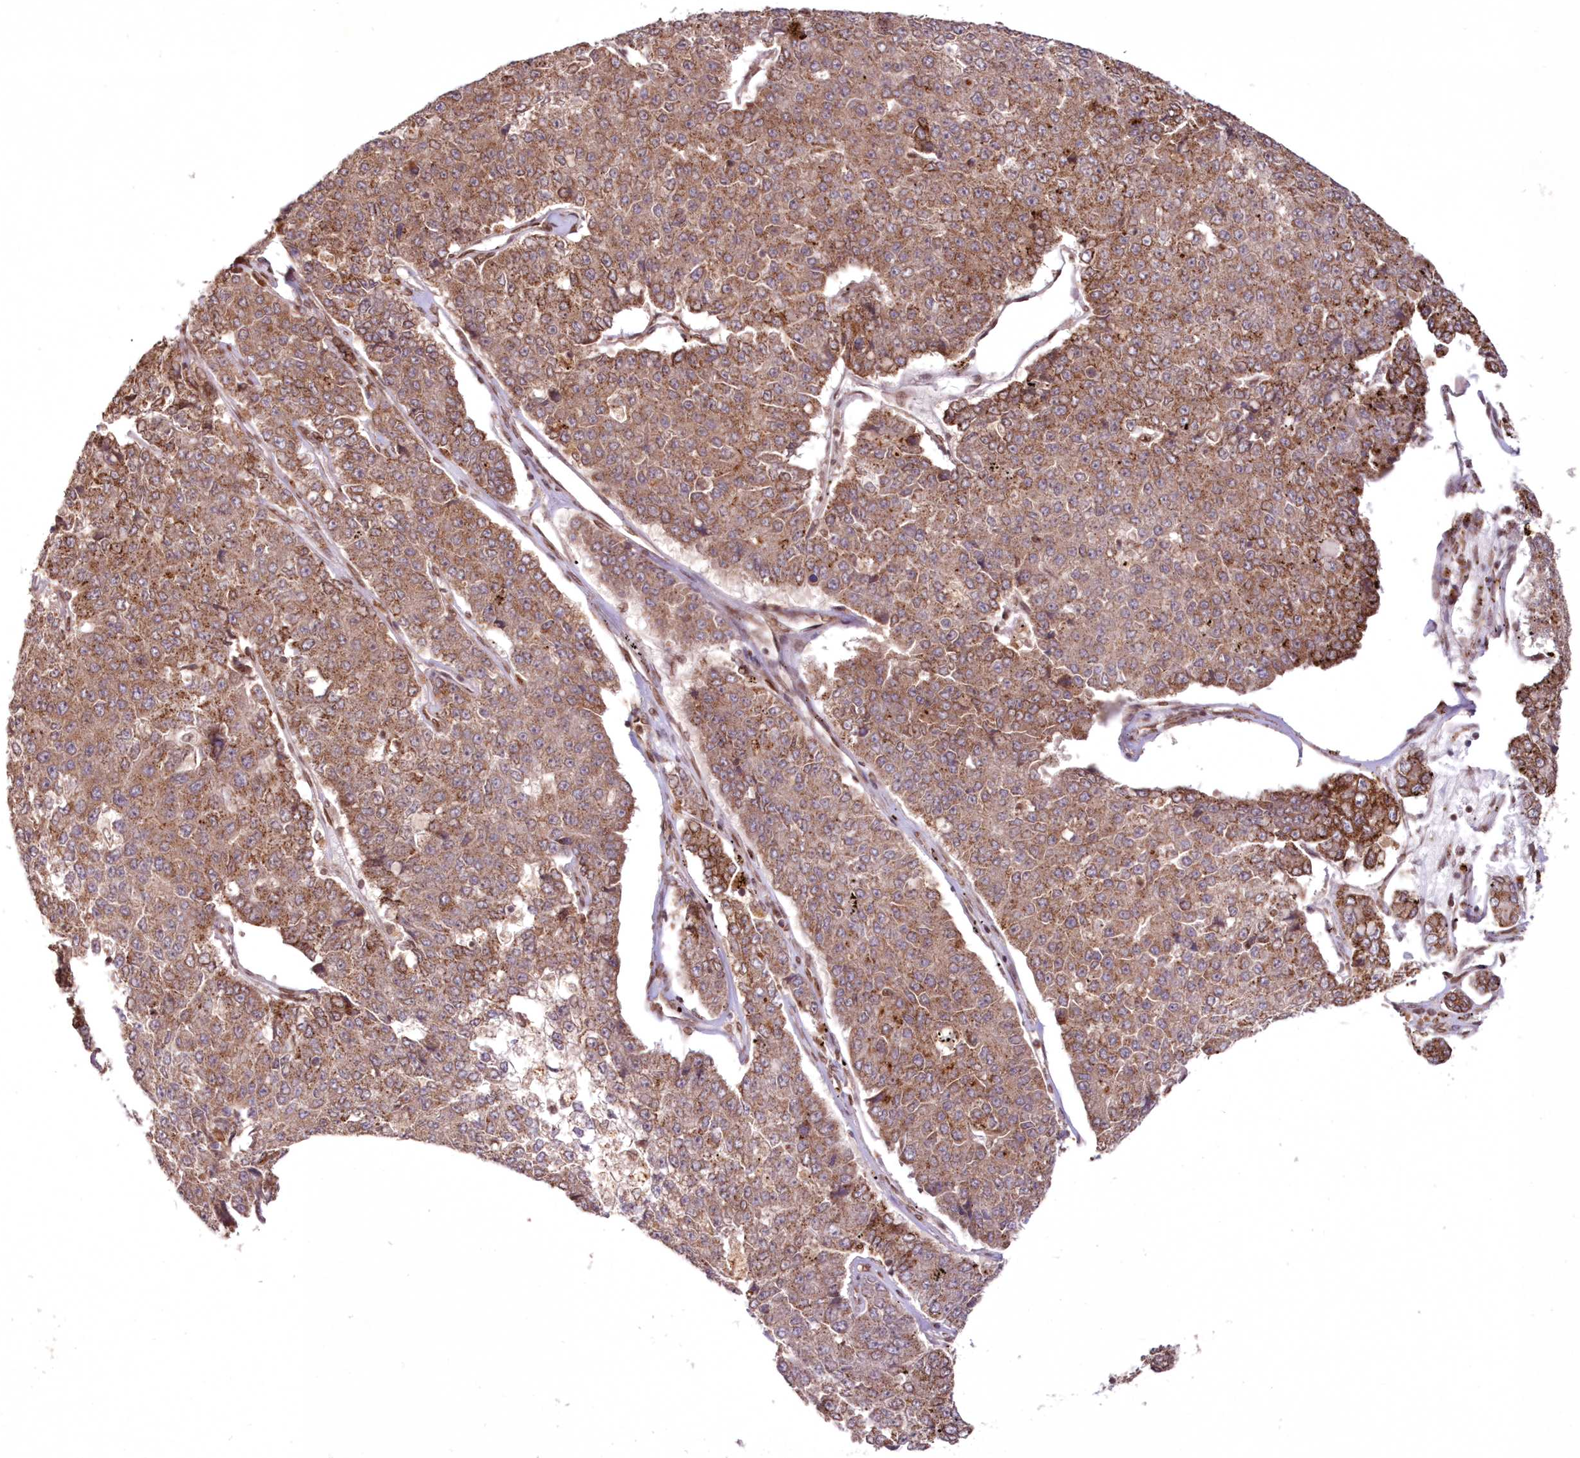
{"staining": {"intensity": "moderate", "quantity": ">75%", "location": "cytoplasmic/membranous"}, "tissue": "pancreatic cancer", "cell_type": "Tumor cells", "image_type": "cancer", "snomed": [{"axis": "morphology", "description": "Adenocarcinoma, NOS"}, {"axis": "topography", "description": "Pancreas"}], "caption": "Protein expression analysis of human adenocarcinoma (pancreatic) reveals moderate cytoplasmic/membranous positivity in approximately >75% of tumor cells.", "gene": "DNAJC27", "patient": {"sex": "male", "age": 50}}